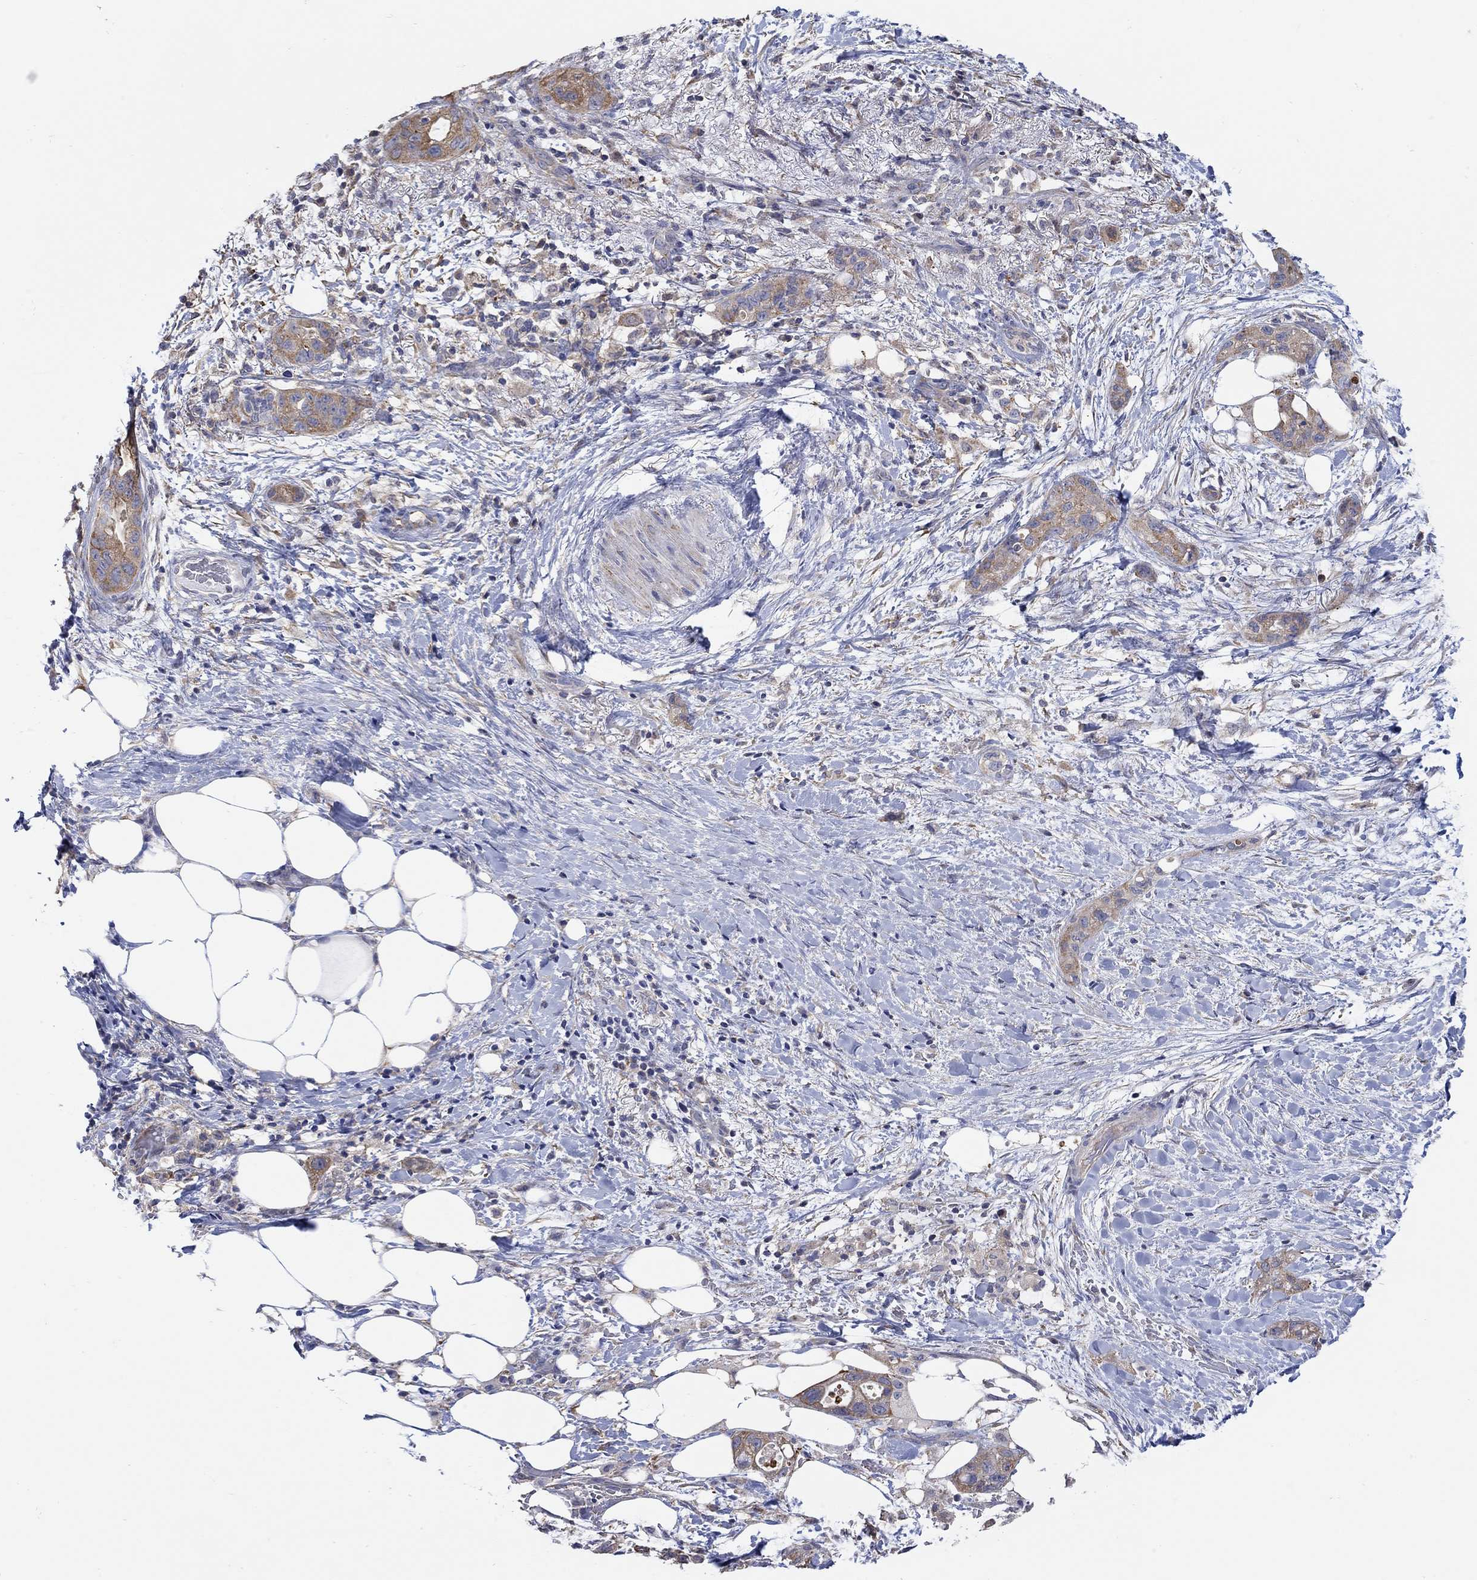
{"staining": {"intensity": "moderate", "quantity": "25%-75%", "location": "cytoplasmic/membranous"}, "tissue": "pancreatic cancer", "cell_type": "Tumor cells", "image_type": "cancer", "snomed": [{"axis": "morphology", "description": "Adenocarcinoma, NOS"}, {"axis": "topography", "description": "Pancreas"}], "caption": "Immunohistochemistry of human adenocarcinoma (pancreatic) displays medium levels of moderate cytoplasmic/membranous expression in about 25%-75% of tumor cells. Using DAB (brown) and hematoxylin (blue) stains, captured at high magnification using brightfield microscopy.", "gene": "TEKT3", "patient": {"sex": "female", "age": 72}}